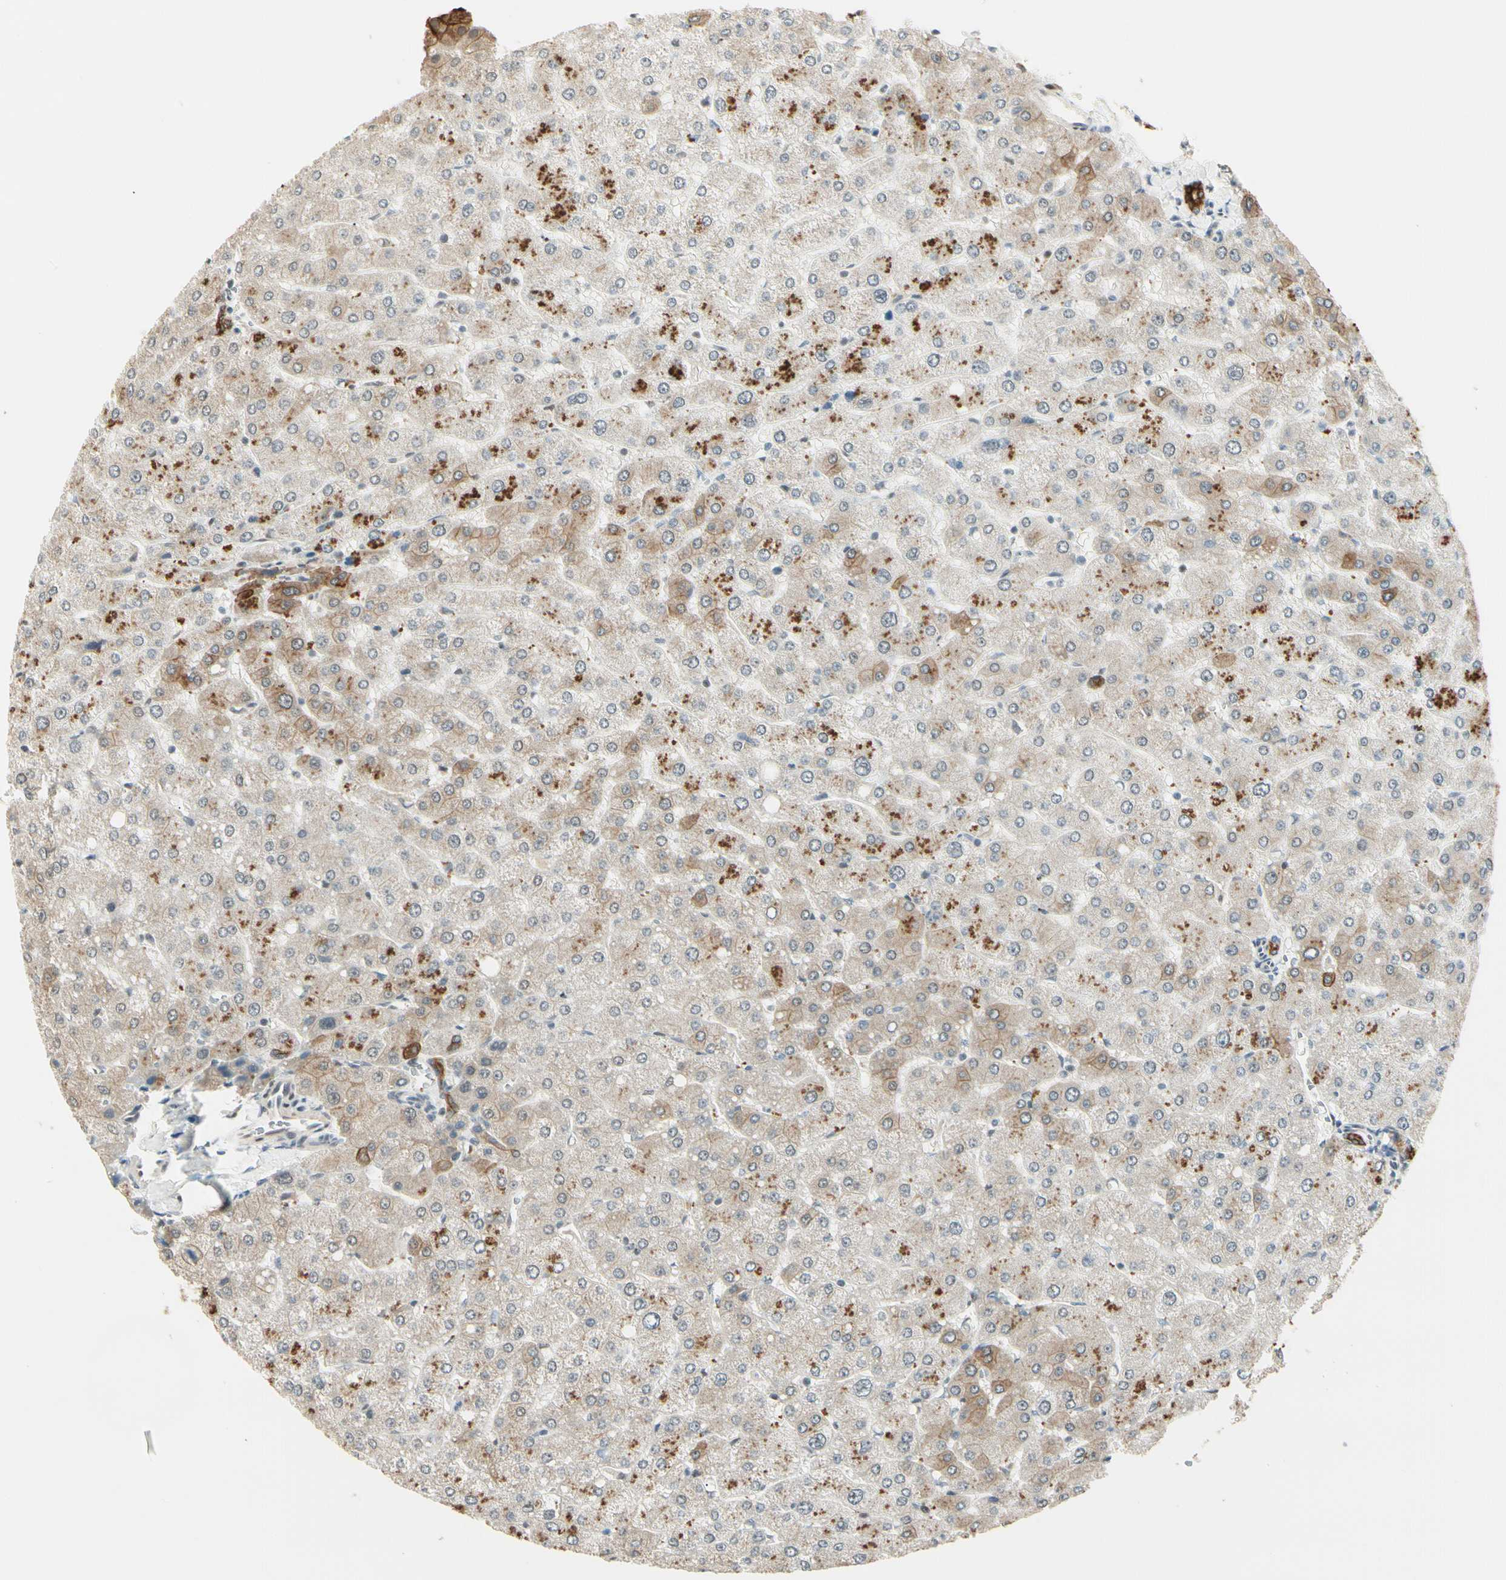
{"staining": {"intensity": "strong", "quantity": ">75%", "location": "cytoplasmic/membranous"}, "tissue": "liver", "cell_type": "Cholangiocytes", "image_type": "normal", "snomed": [{"axis": "morphology", "description": "Normal tissue, NOS"}, {"axis": "topography", "description": "Liver"}], "caption": "Immunohistochemistry (DAB (3,3'-diaminobenzidine)) staining of unremarkable liver demonstrates strong cytoplasmic/membranous protein positivity in approximately >75% of cholangiocytes.", "gene": "ATXN1", "patient": {"sex": "male", "age": 55}}